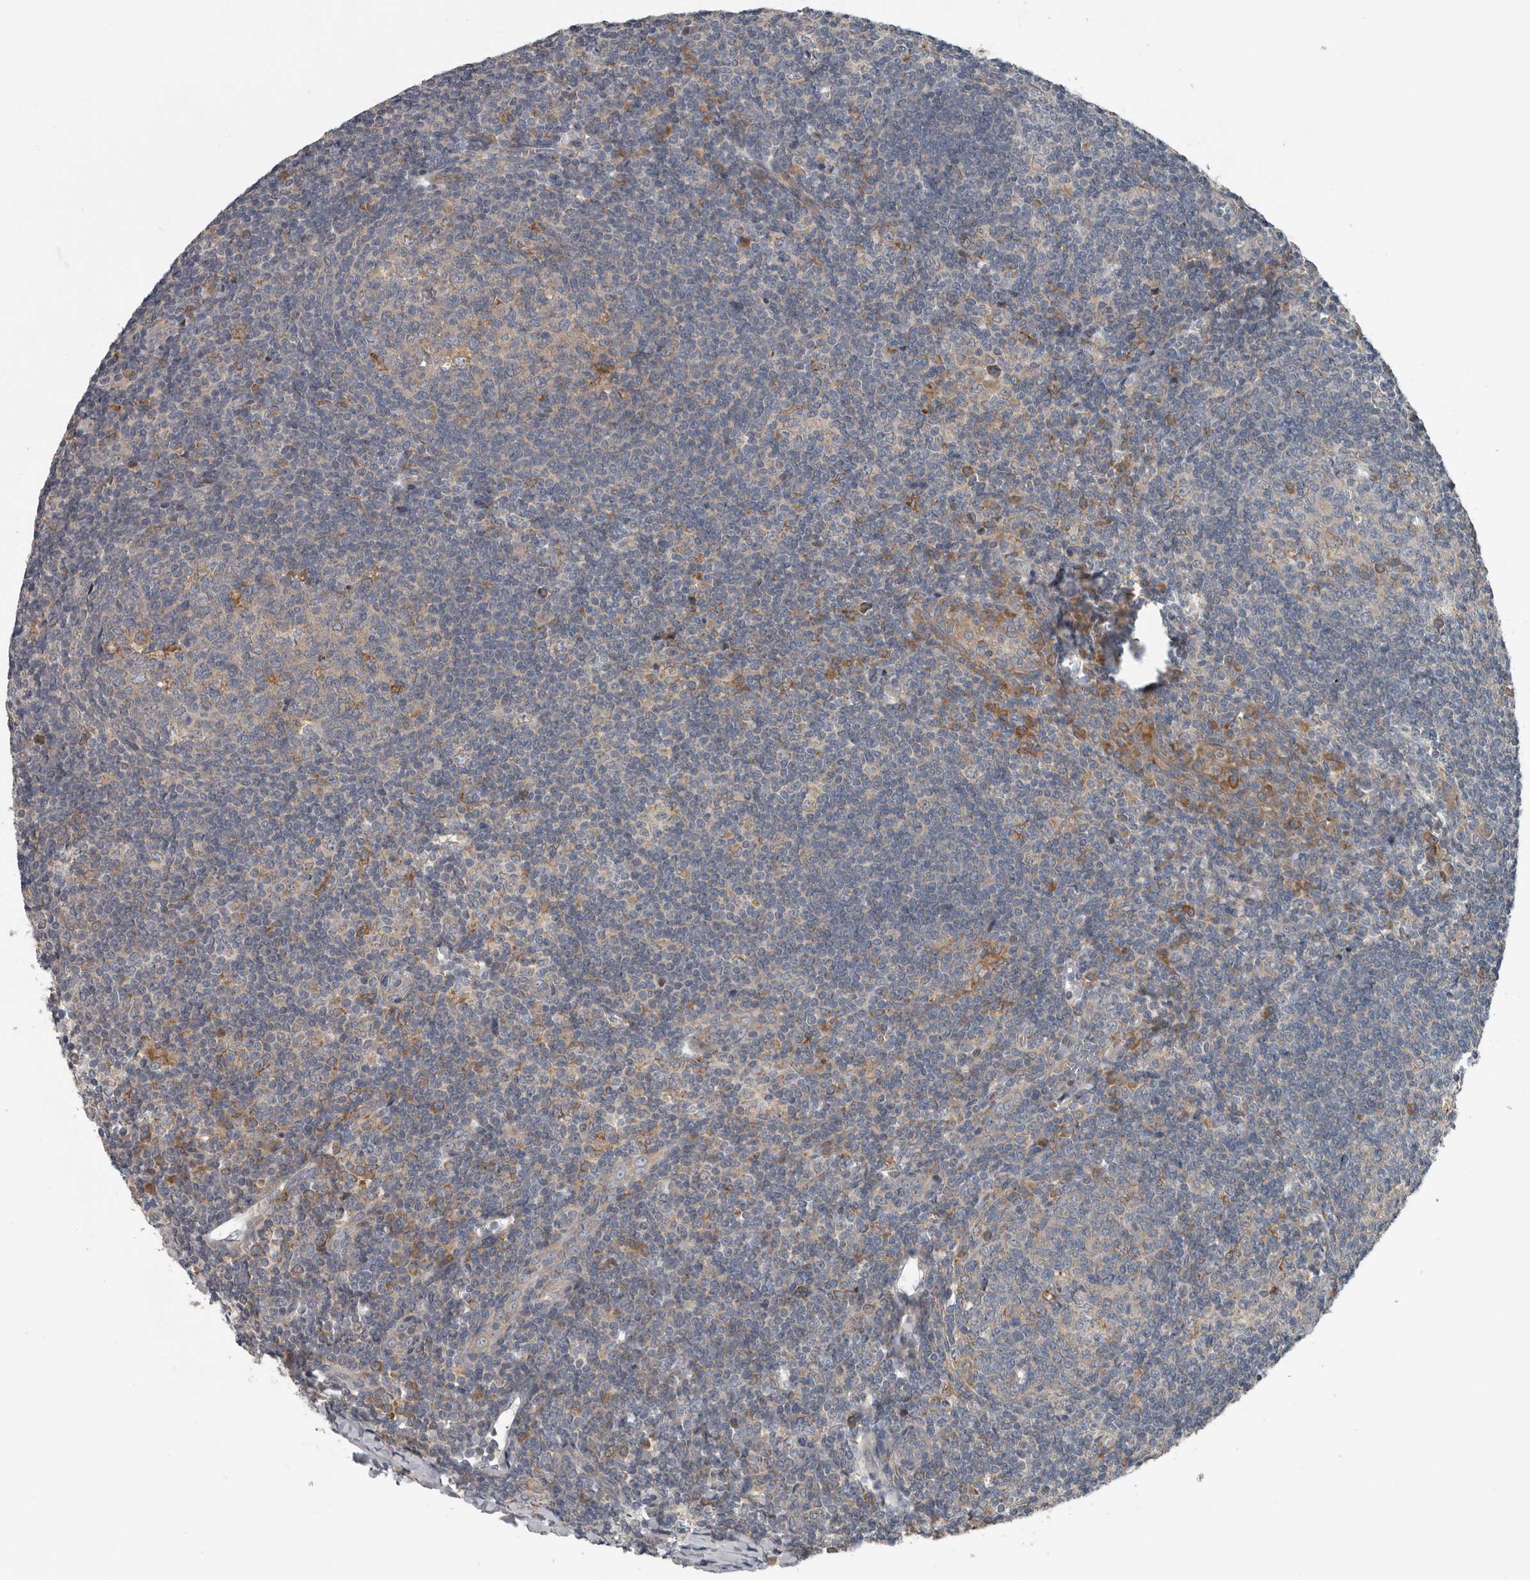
{"staining": {"intensity": "negative", "quantity": "none", "location": "none"}, "tissue": "tonsil", "cell_type": "Germinal center cells", "image_type": "normal", "snomed": [{"axis": "morphology", "description": "Normal tissue, NOS"}, {"axis": "topography", "description": "Tonsil"}], "caption": "Protein analysis of normal tonsil displays no significant expression in germinal center cells. Nuclei are stained in blue.", "gene": "TMEM199", "patient": {"sex": "male", "age": 37}}